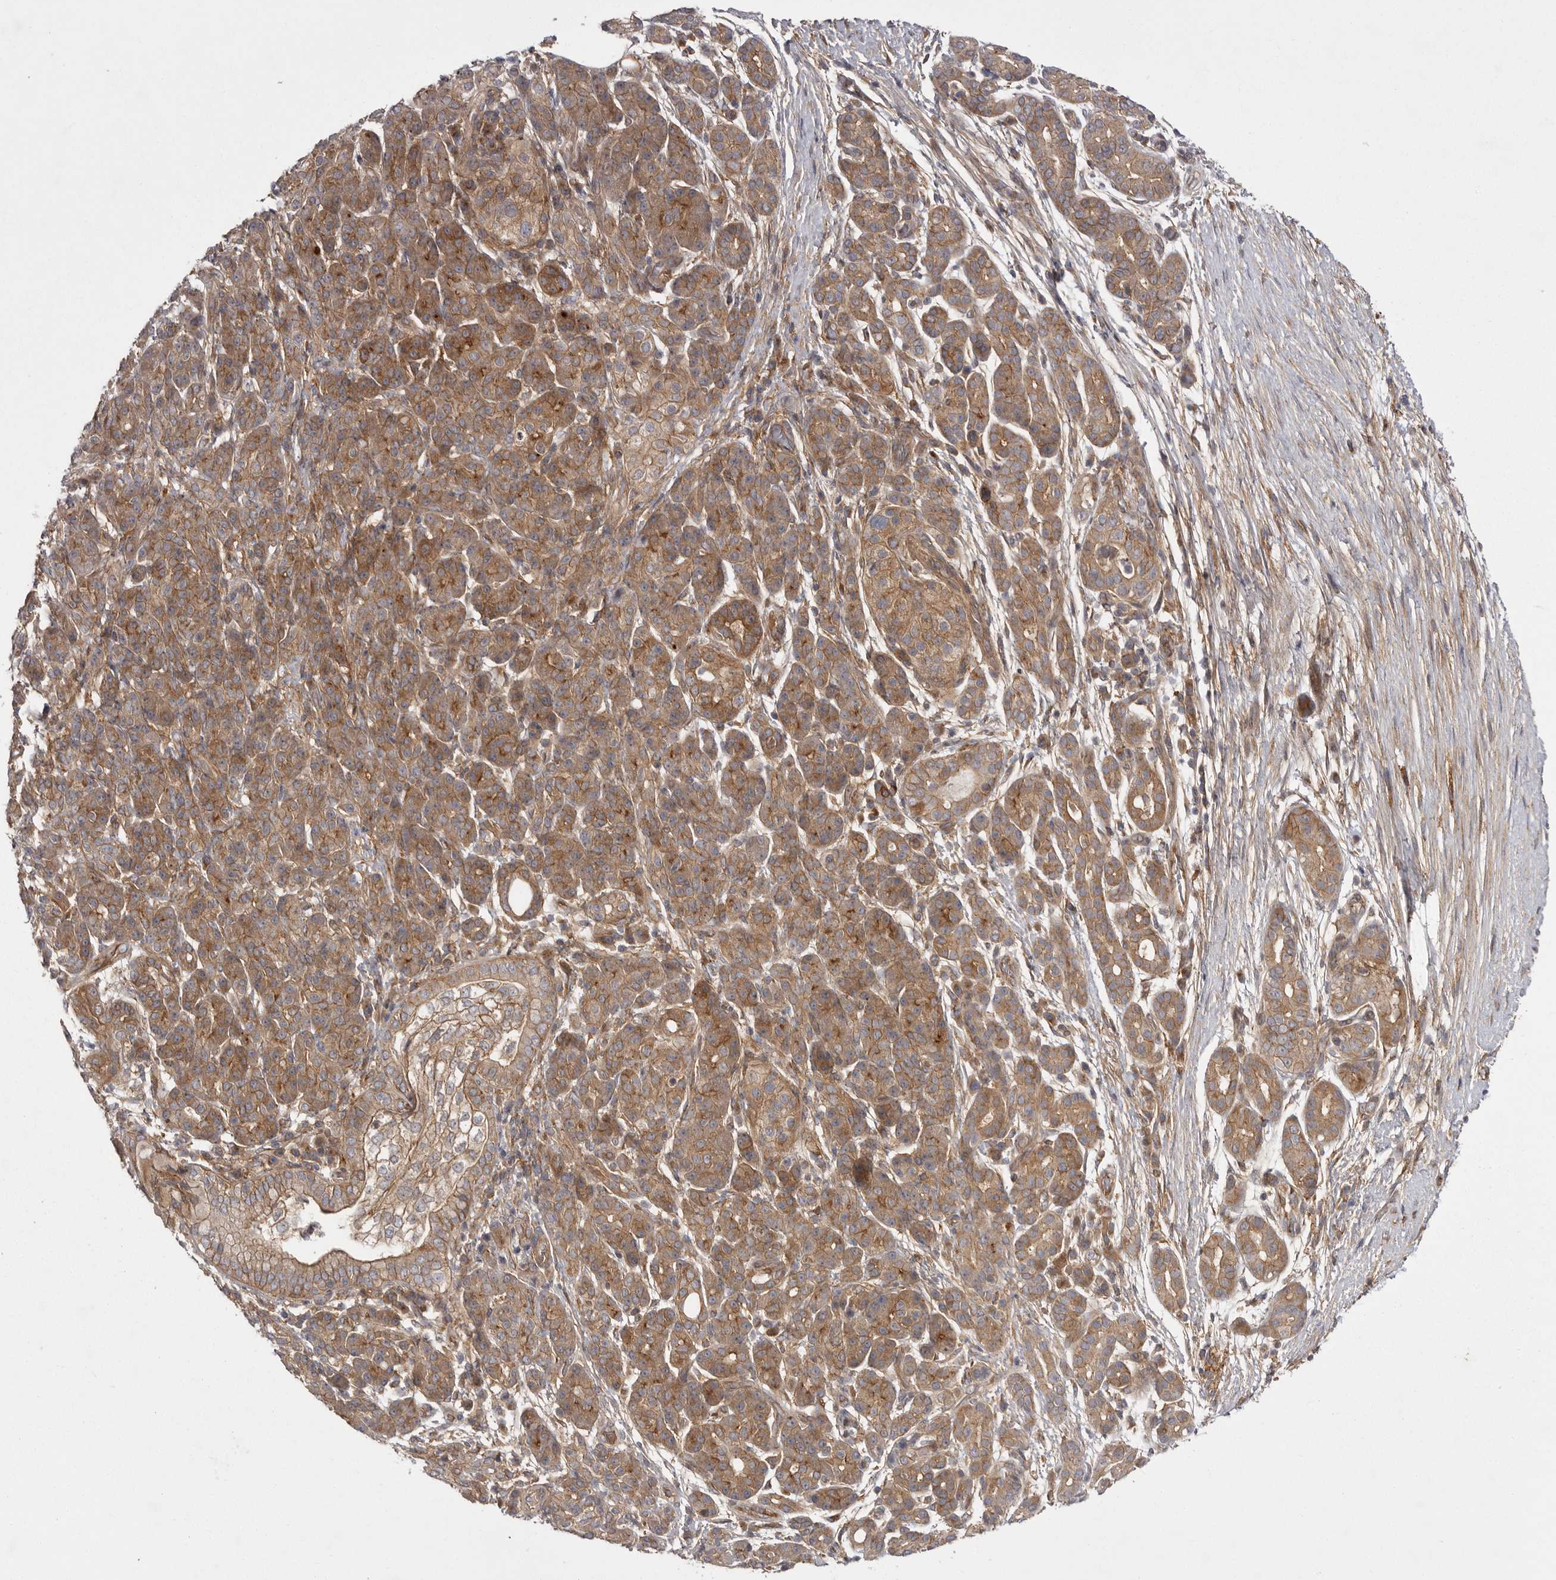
{"staining": {"intensity": "moderate", "quantity": ">75%", "location": "cytoplasmic/membranous"}, "tissue": "pancreatic cancer", "cell_type": "Tumor cells", "image_type": "cancer", "snomed": [{"axis": "morphology", "description": "Adenocarcinoma, NOS"}, {"axis": "topography", "description": "Pancreas"}], "caption": "An IHC micrograph of tumor tissue is shown. Protein staining in brown highlights moderate cytoplasmic/membranous positivity in pancreatic cancer within tumor cells.", "gene": "OSBPL9", "patient": {"sex": "male", "age": 72}}